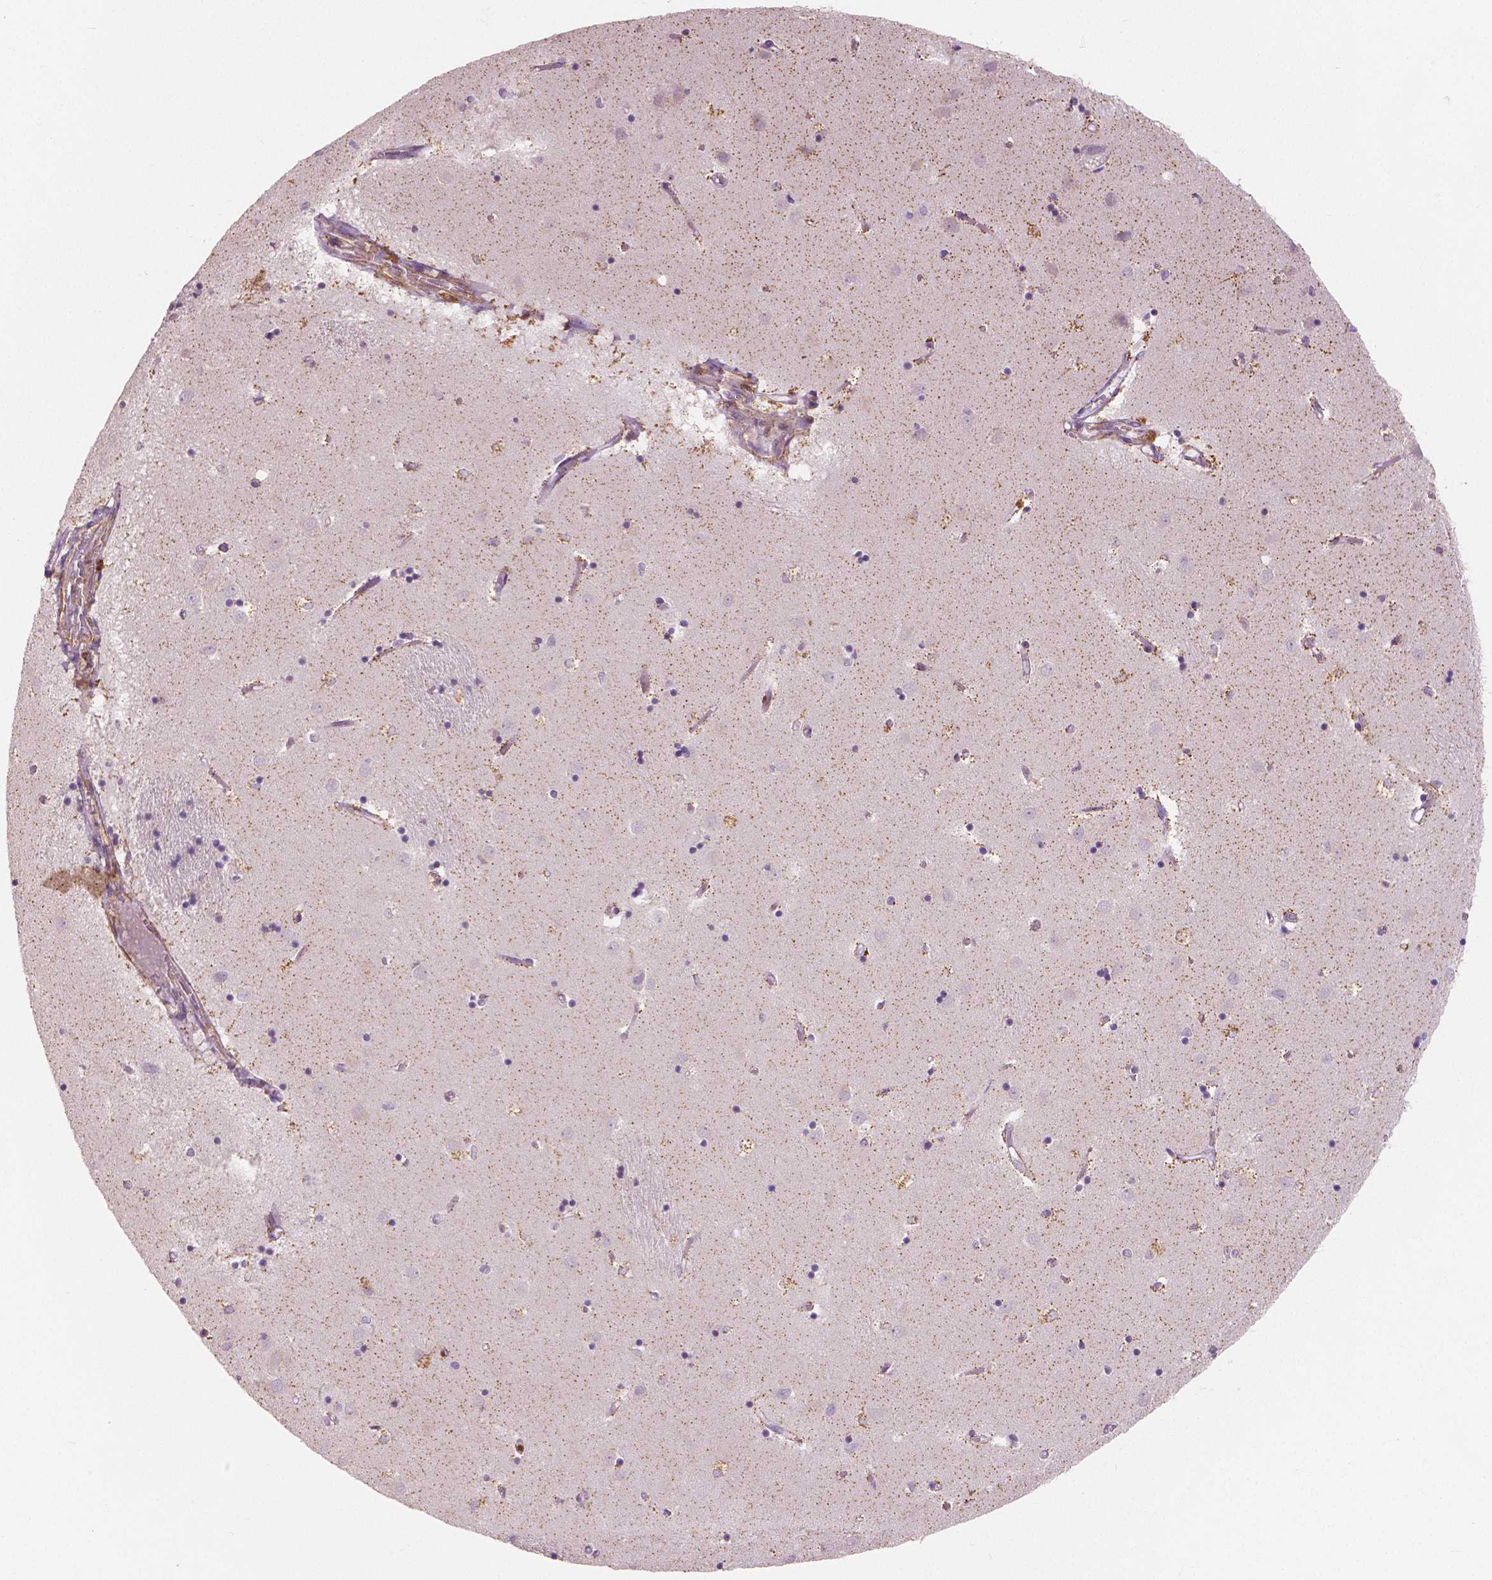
{"staining": {"intensity": "negative", "quantity": "none", "location": "none"}, "tissue": "caudate", "cell_type": "Glial cells", "image_type": "normal", "snomed": [{"axis": "morphology", "description": "Normal tissue, NOS"}, {"axis": "topography", "description": "Lateral ventricle wall"}], "caption": "IHC of normal caudate shows no expression in glial cells.", "gene": "S100A4", "patient": {"sex": "male", "age": 54}}